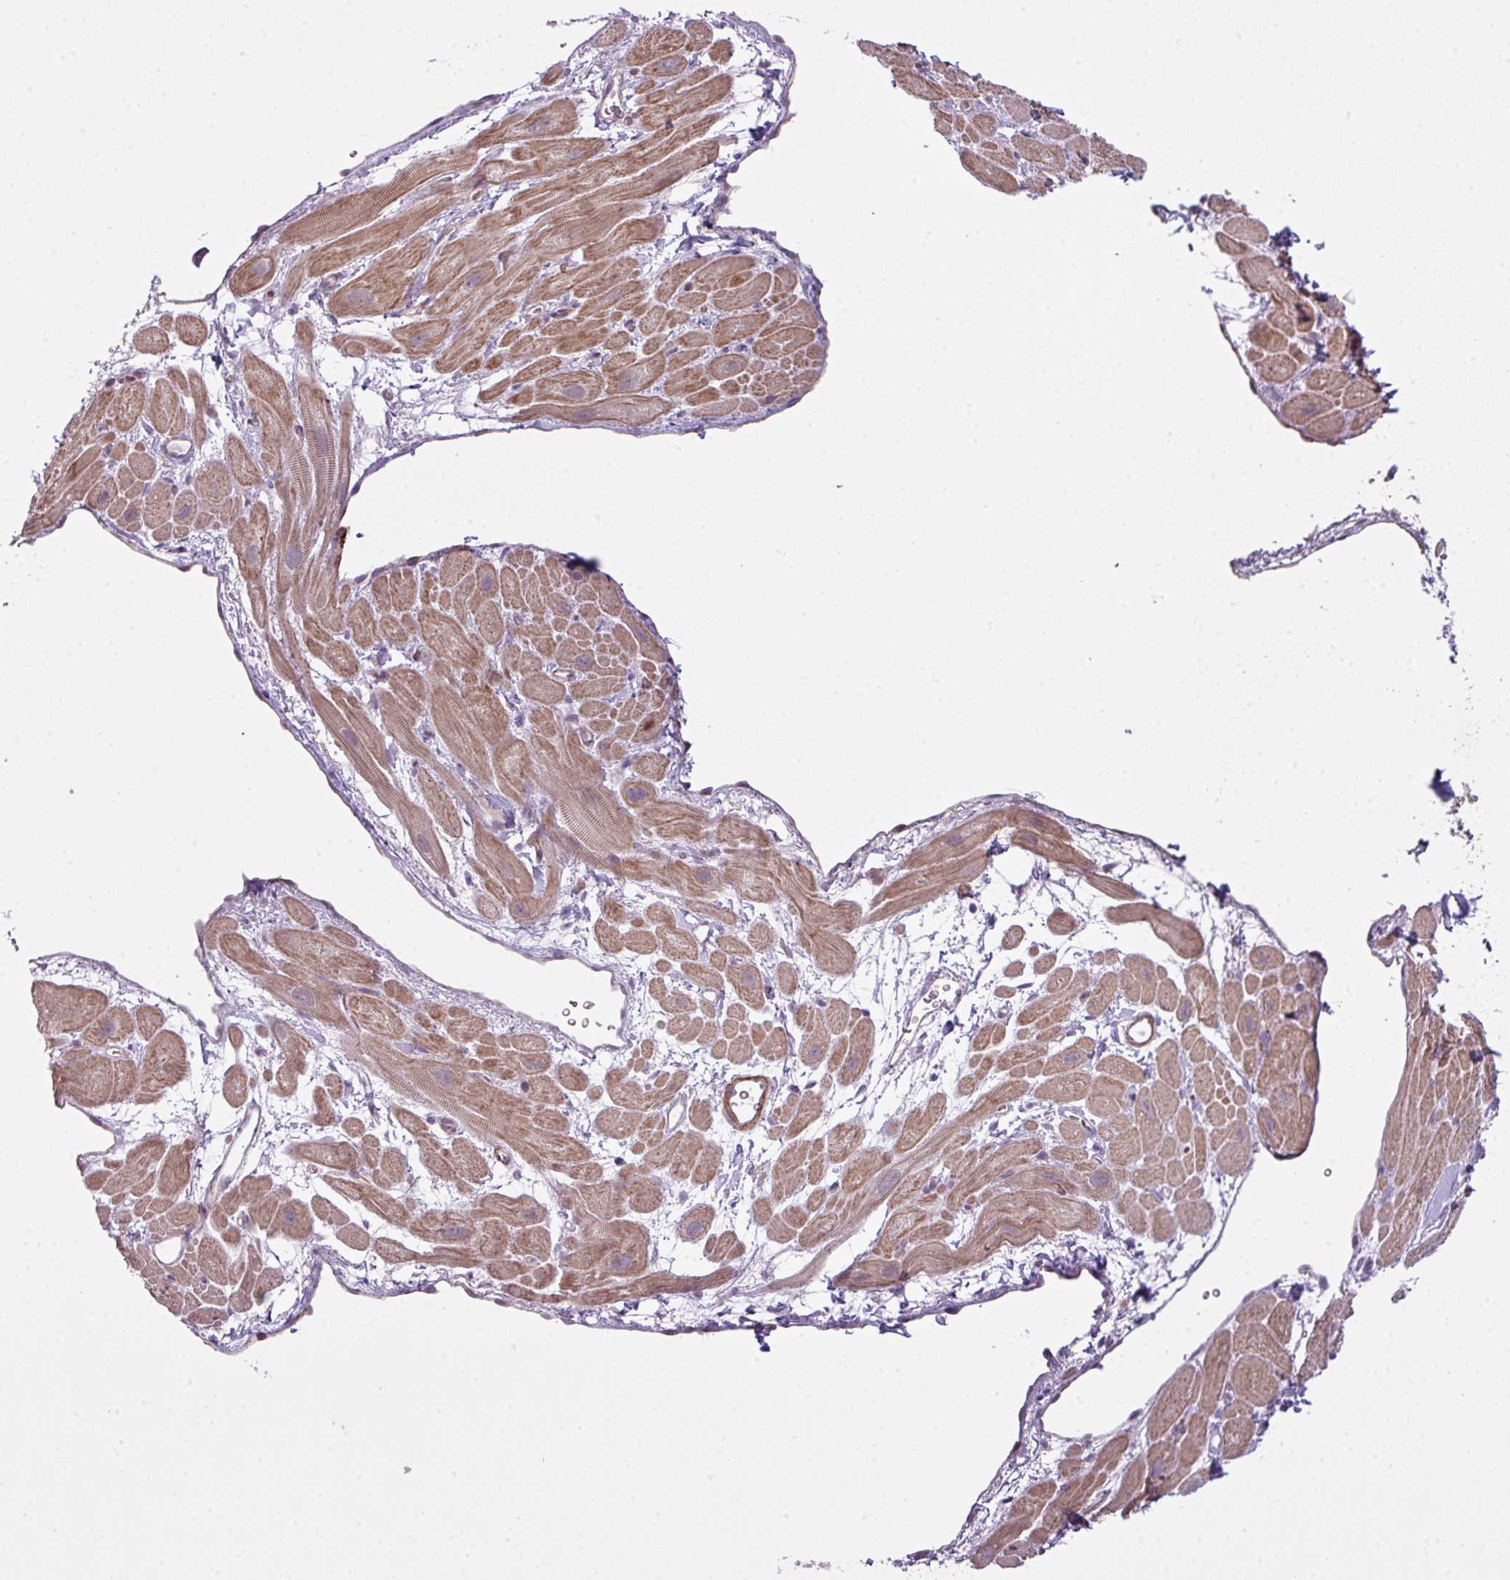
{"staining": {"intensity": "moderate", "quantity": "25%-75%", "location": "cytoplasmic/membranous"}, "tissue": "heart muscle", "cell_type": "Cardiomyocytes", "image_type": "normal", "snomed": [{"axis": "morphology", "description": "Normal tissue, NOS"}, {"axis": "topography", "description": "Heart"}], "caption": "Human heart muscle stained with a brown dye shows moderate cytoplasmic/membranous positive expression in about 25%-75% of cardiomyocytes.", "gene": "ZNF688", "patient": {"sex": "male", "age": 49}}